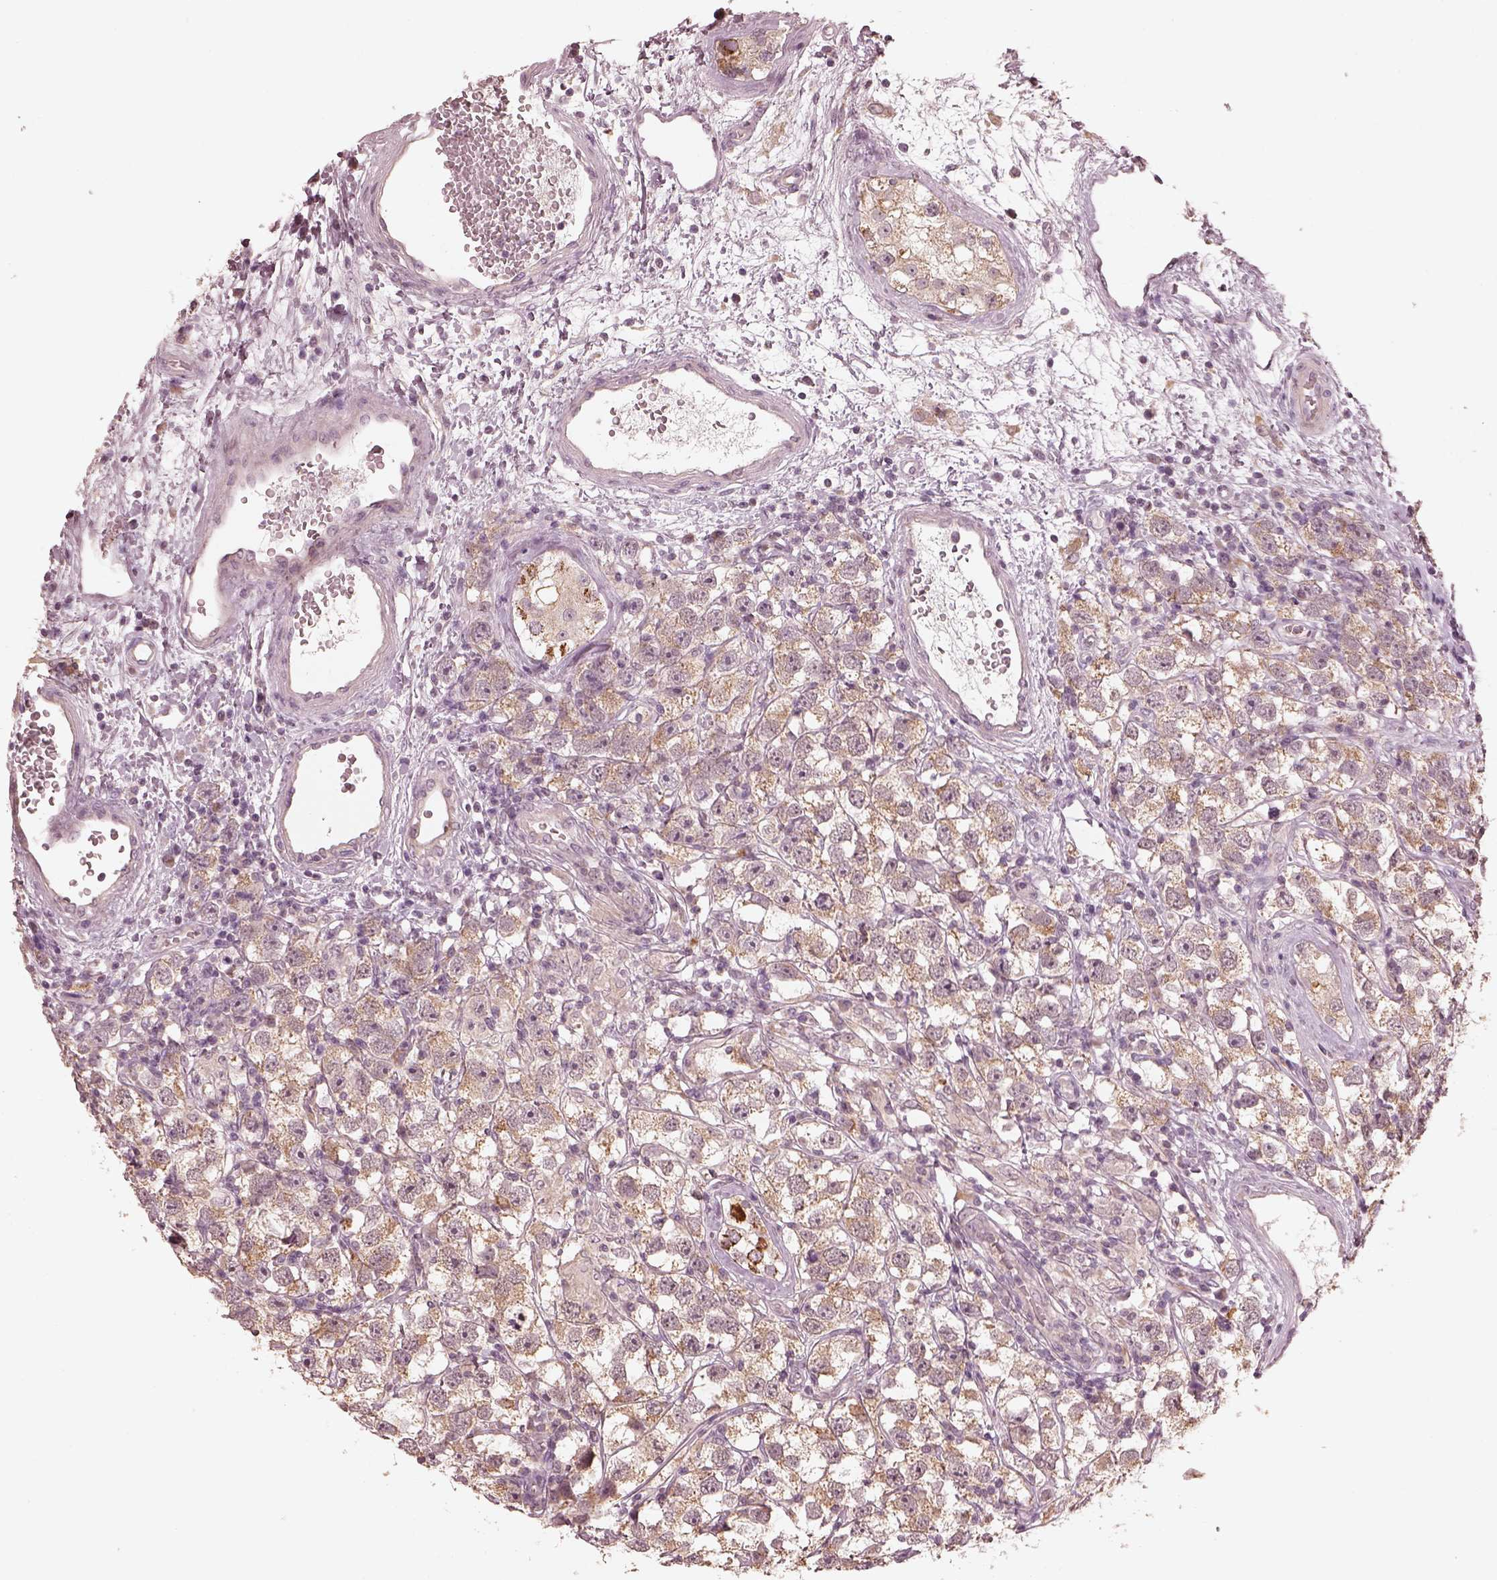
{"staining": {"intensity": "weak", "quantity": "25%-75%", "location": "cytoplasmic/membranous"}, "tissue": "testis cancer", "cell_type": "Tumor cells", "image_type": "cancer", "snomed": [{"axis": "morphology", "description": "Seminoma, NOS"}, {"axis": "topography", "description": "Testis"}], "caption": "Immunohistochemistry (IHC) image of testis cancer (seminoma) stained for a protein (brown), which reveals low levels of weak cytoplasmic/membranous staining in approximately 25%-75% of tumor cells.", "gene": "SLC25A46", "patient": {"sex": "male", "age": 26}}